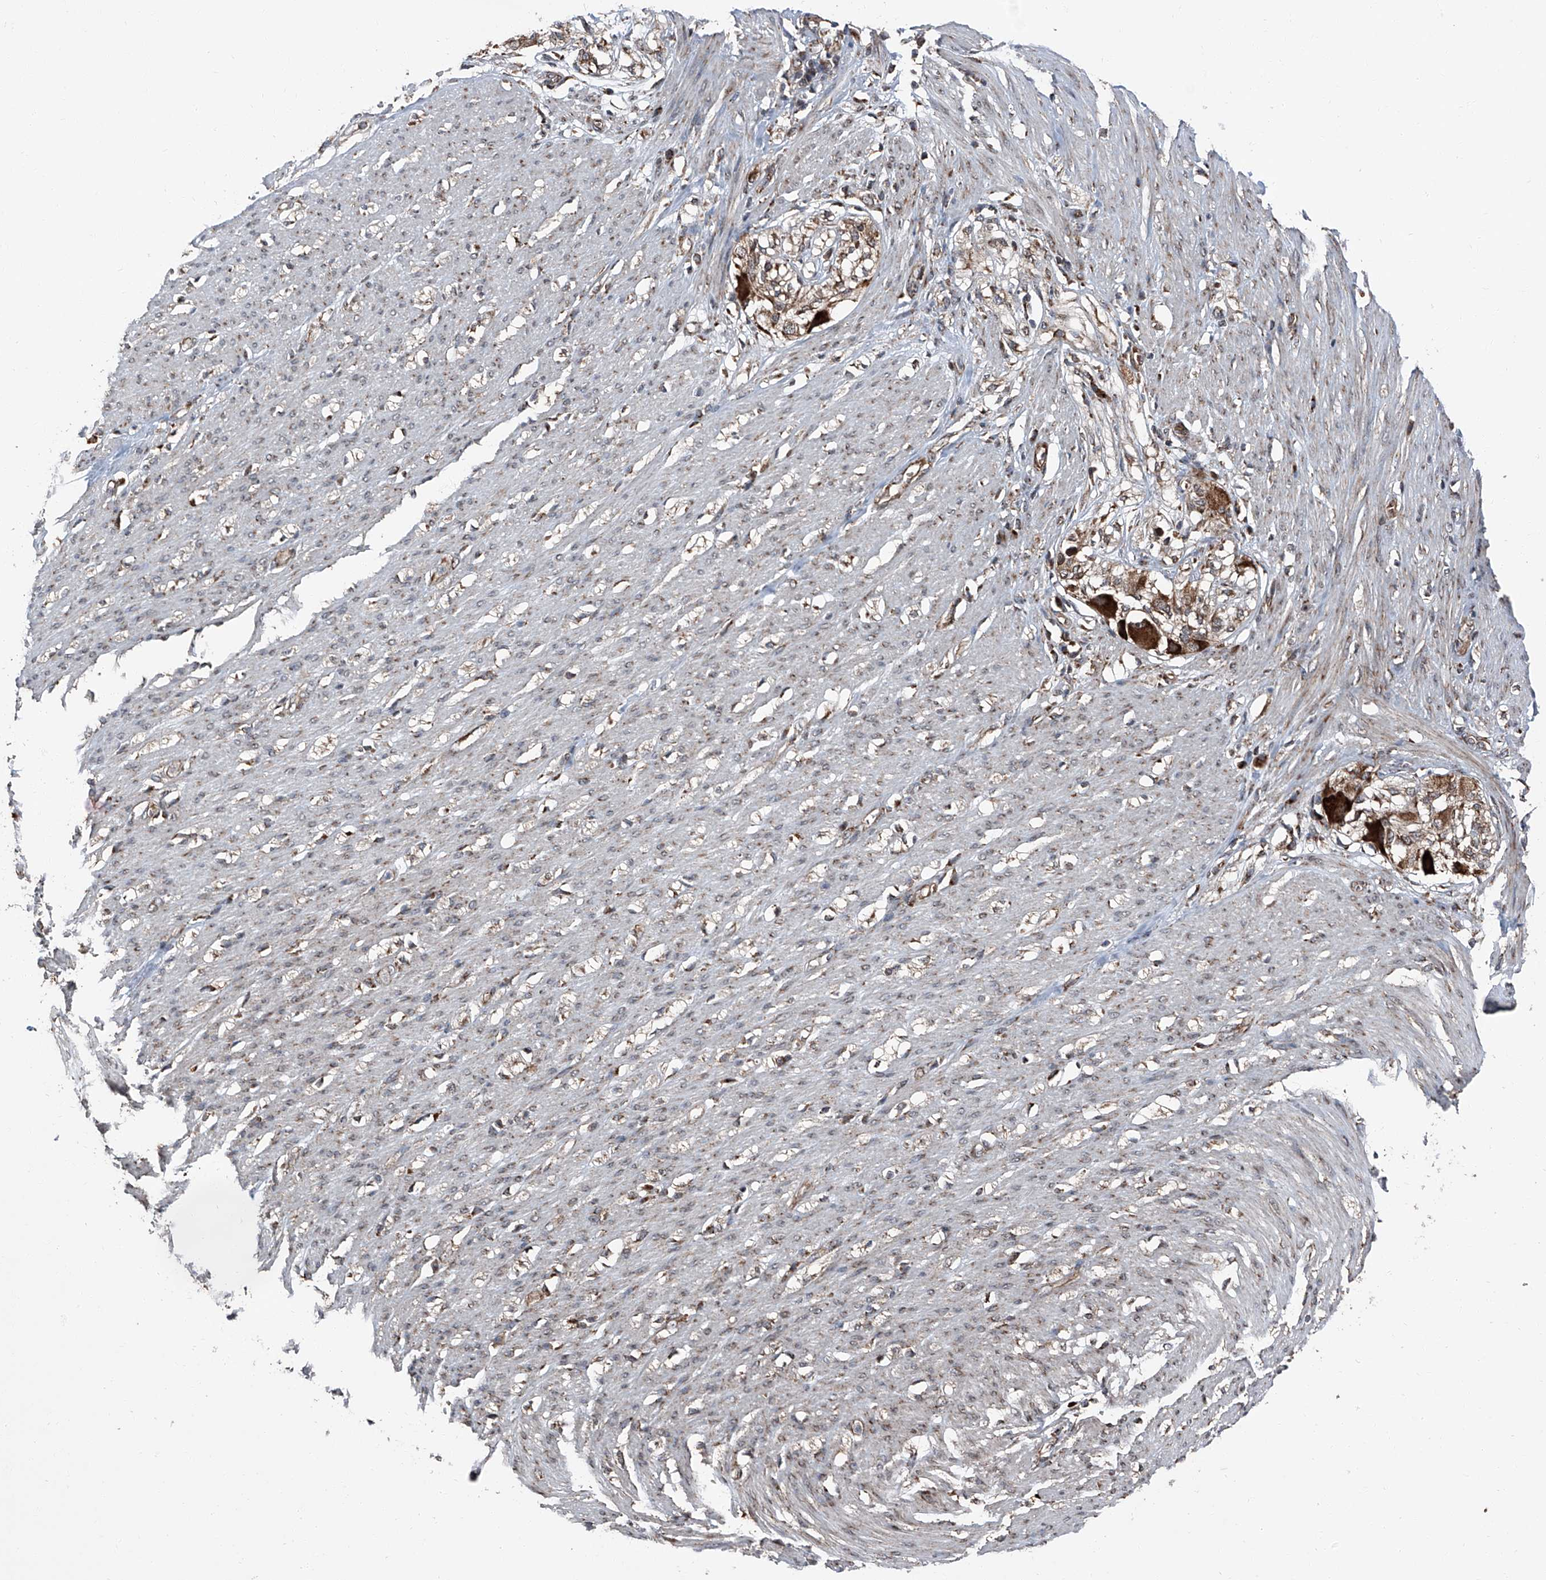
{"staining": {"intensity": "moderate", "quantity": "<25%", "location": "cytoplasmic/membranous"}, "tissue": "smooth muscle", "cell_type": "Smooth muscle cells", "image_type": "normal", "snomed": [{"axis": "morphology", "description": "Normal tissue, NOS"}, {"axis": "morphology", "description": "Adenocarcinoma, NOS"}, {"axis": "topography", "description": "Colon"}, {"axis": "topography", "description": "Peripheral nerve tissue"}], "caption": "Moderate cytoplasmic/membranous staining for a protein is identified in approximately <25% of smooth muscle cells of unremarkable smooth muscle using IHC.", "gene": "LIMK1", "patient": {"sex": "male", "age": 14}}